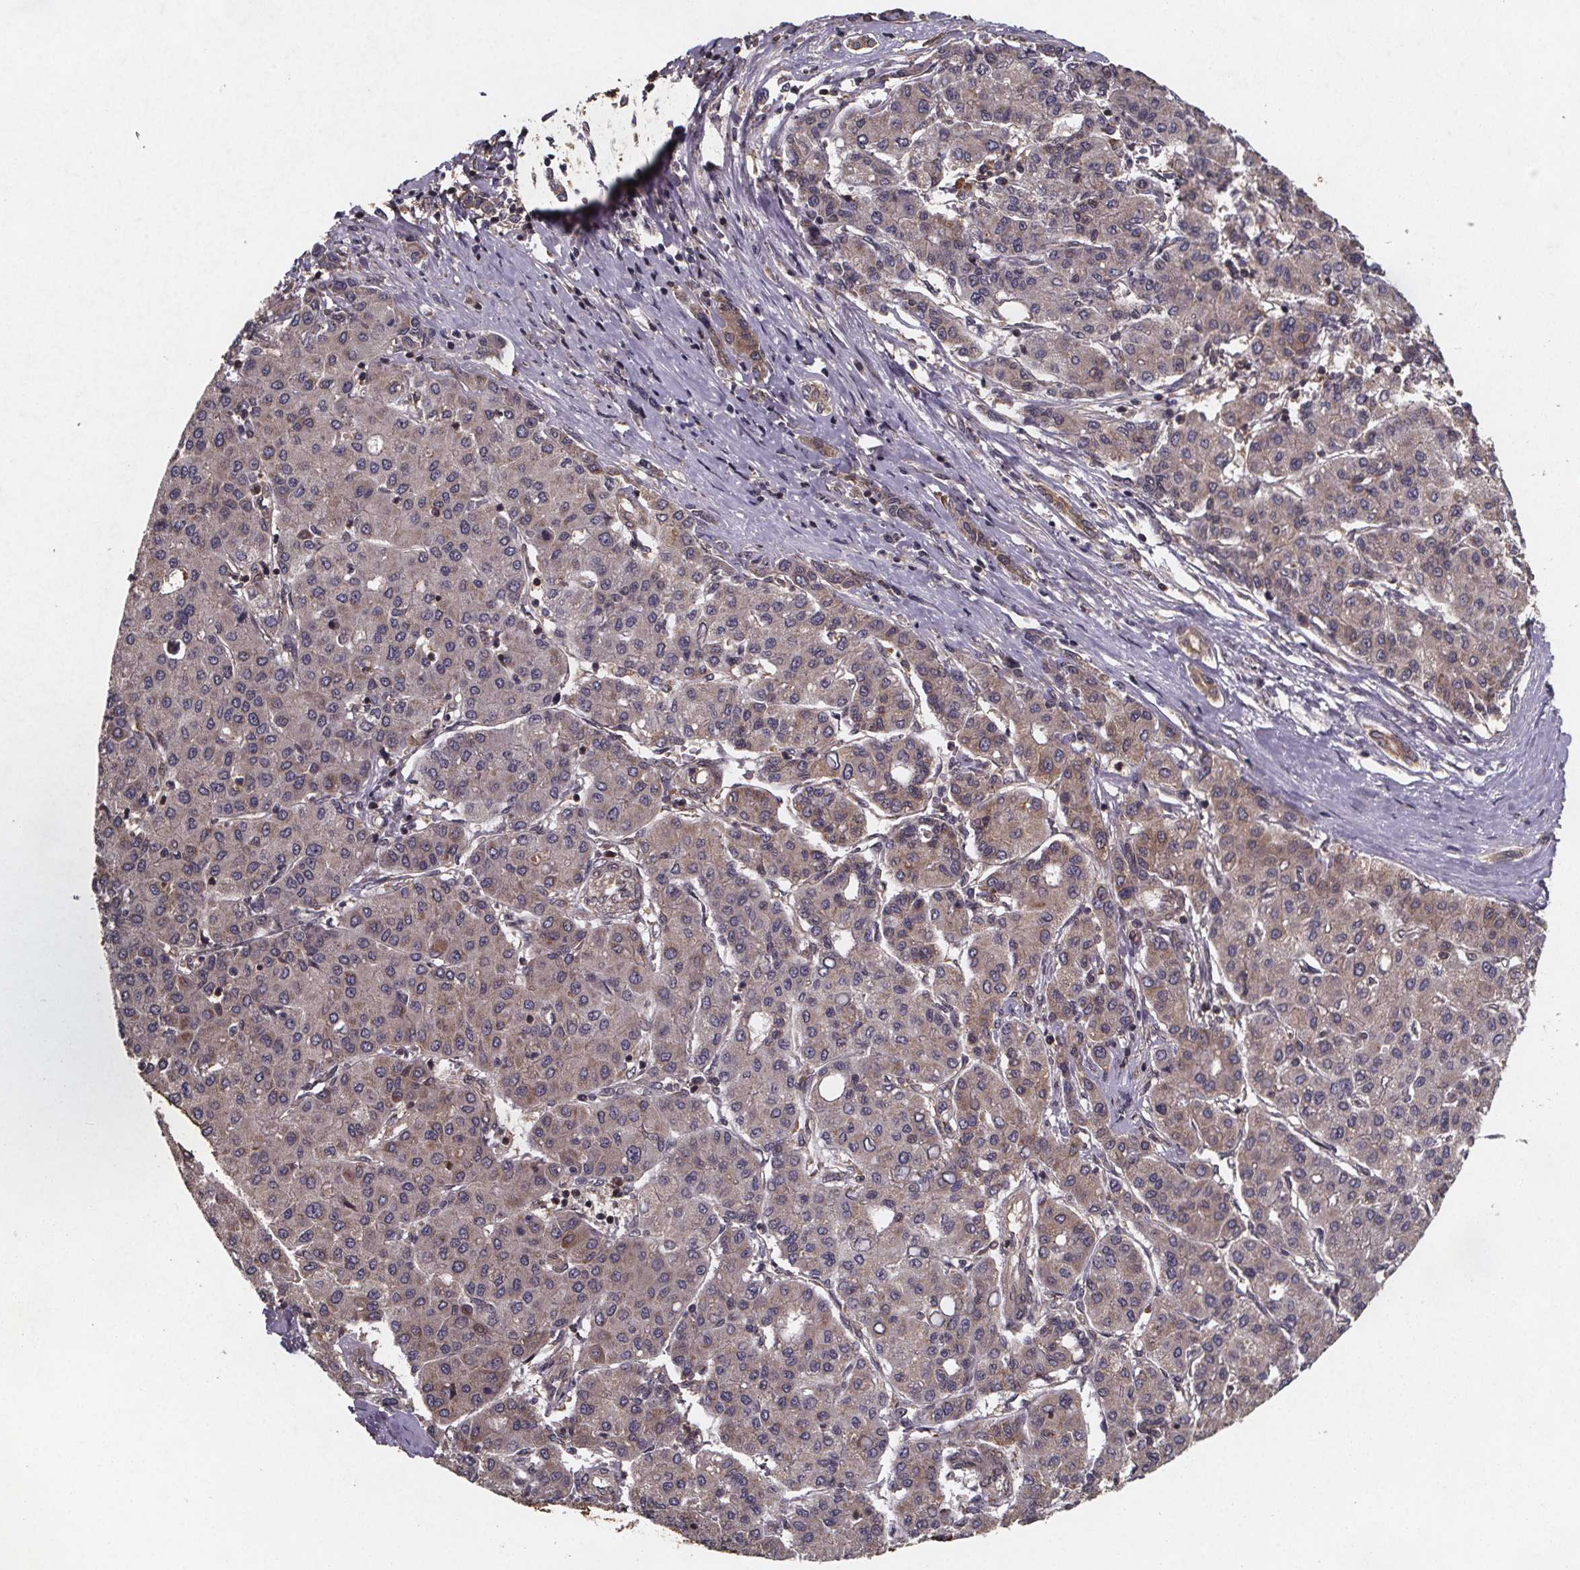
{"staining": {"intensity": "moderate", "quantity": "<25%", "location": "cytoplasmic/membranous"}, "tissue": "liver cancer", "cell_type": "Tumor cells", "image_type": "cancer", "snomed": [{"axis": "morphology", "description": "Carcinoma, Hepatocellular, NOS"}, {"axis": "topography", "description": "Liver"}], "caption": "Brown immunohistochemical staining in liver cancer shows moderate cytoplasmic/membranous positivity in approximately <25% of tumor cells. (brown staining indicates protein expression, while blue staining denotes nuclei).", "gene": "PIERCE2", "patient": {"sex": "male", "age": 65}}